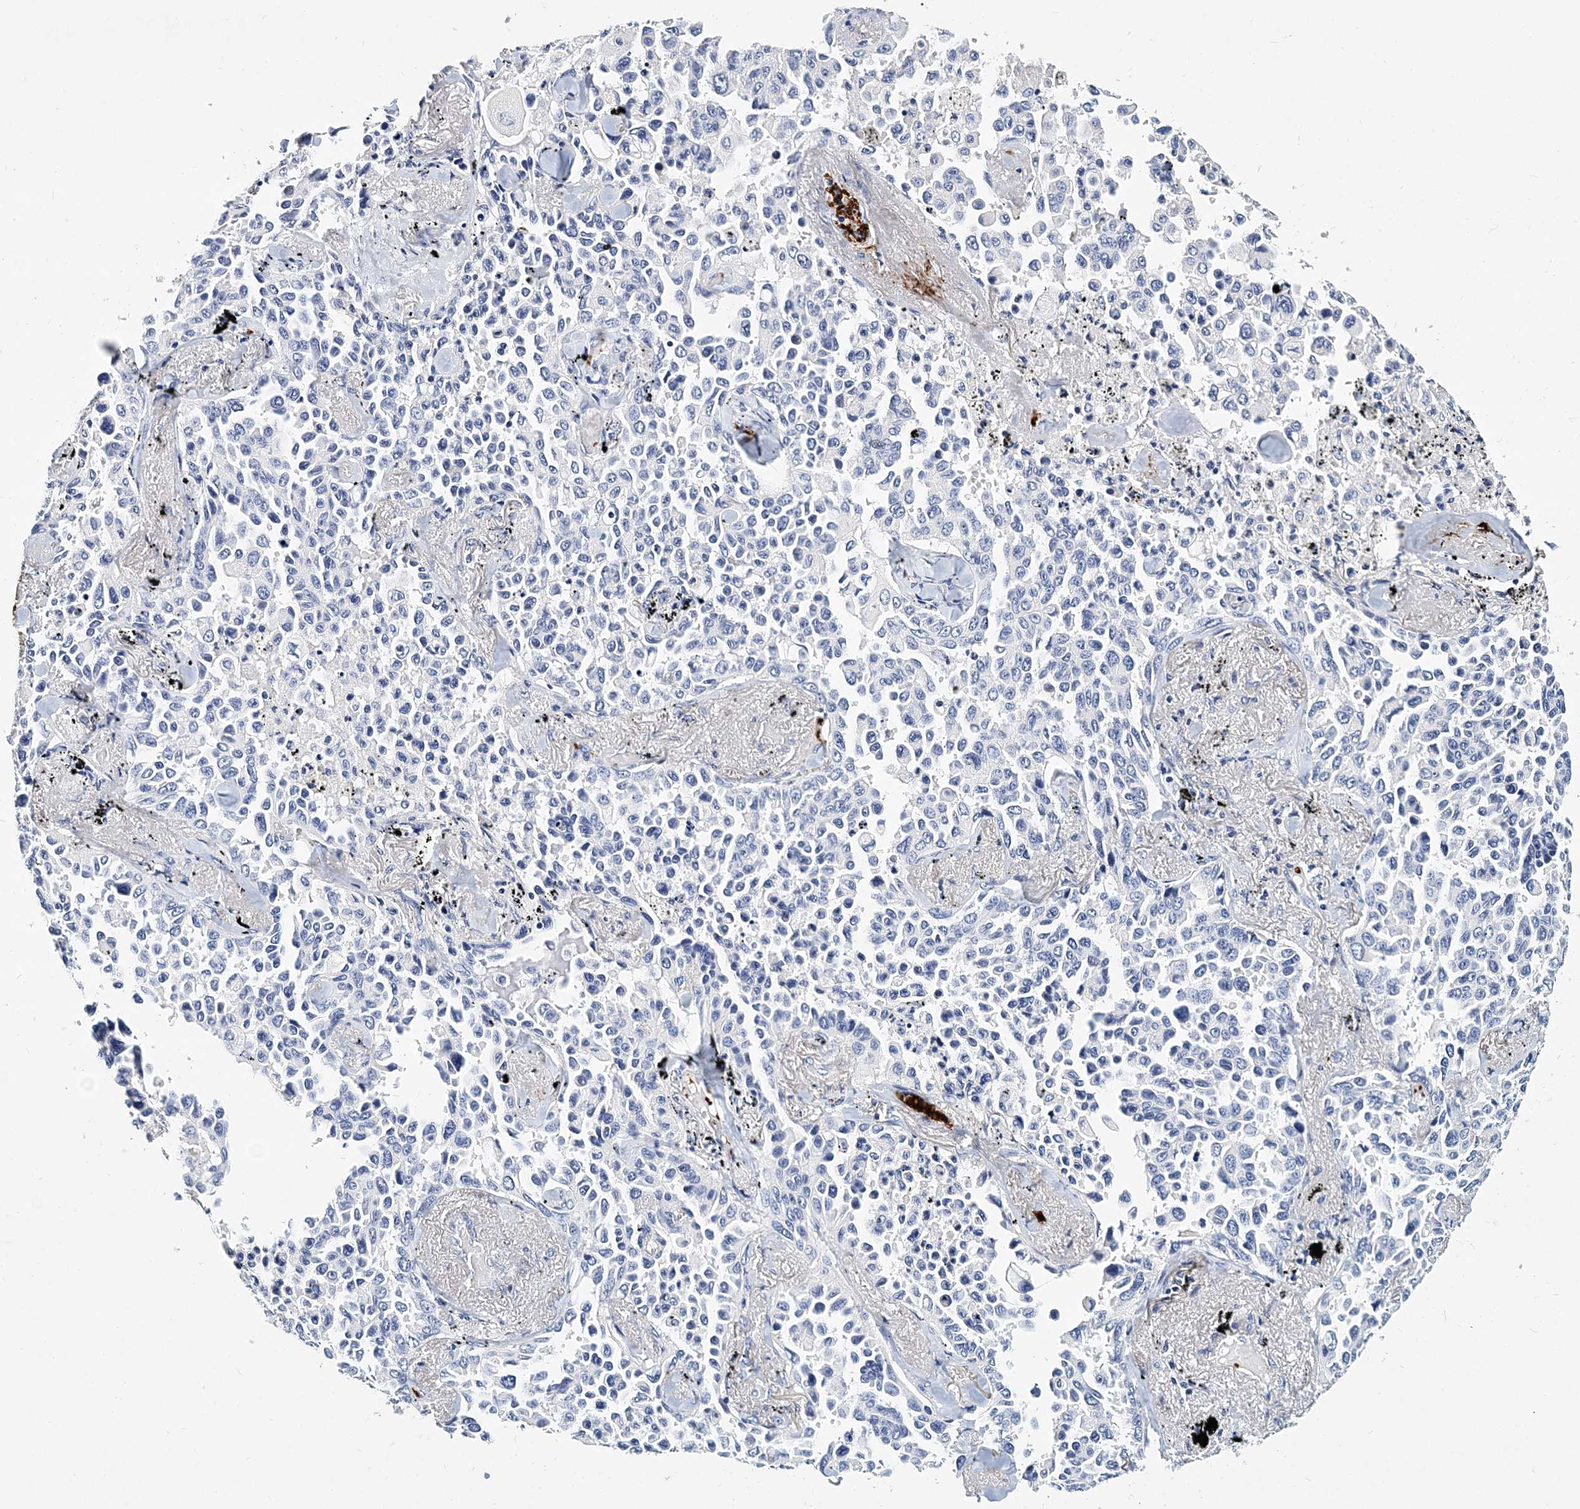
{"staining": {"intensity": "negative", "quantity": "none", "location": "none"}, "tissue": "lung cancer", "cell_type": "Tumor cells", "image_type": "cancer", "snomed": [{"axis": "morphology", "description": "Adenocarcinoma, NOS"}, {"axis": "topography", "description": "Lung"}], "caption": "Immunohistochemistry of lung cancer exhibits no staining in tumor cells.", "gene": "ITGA2B", "patient": {"sex": "female", "age": 67}}